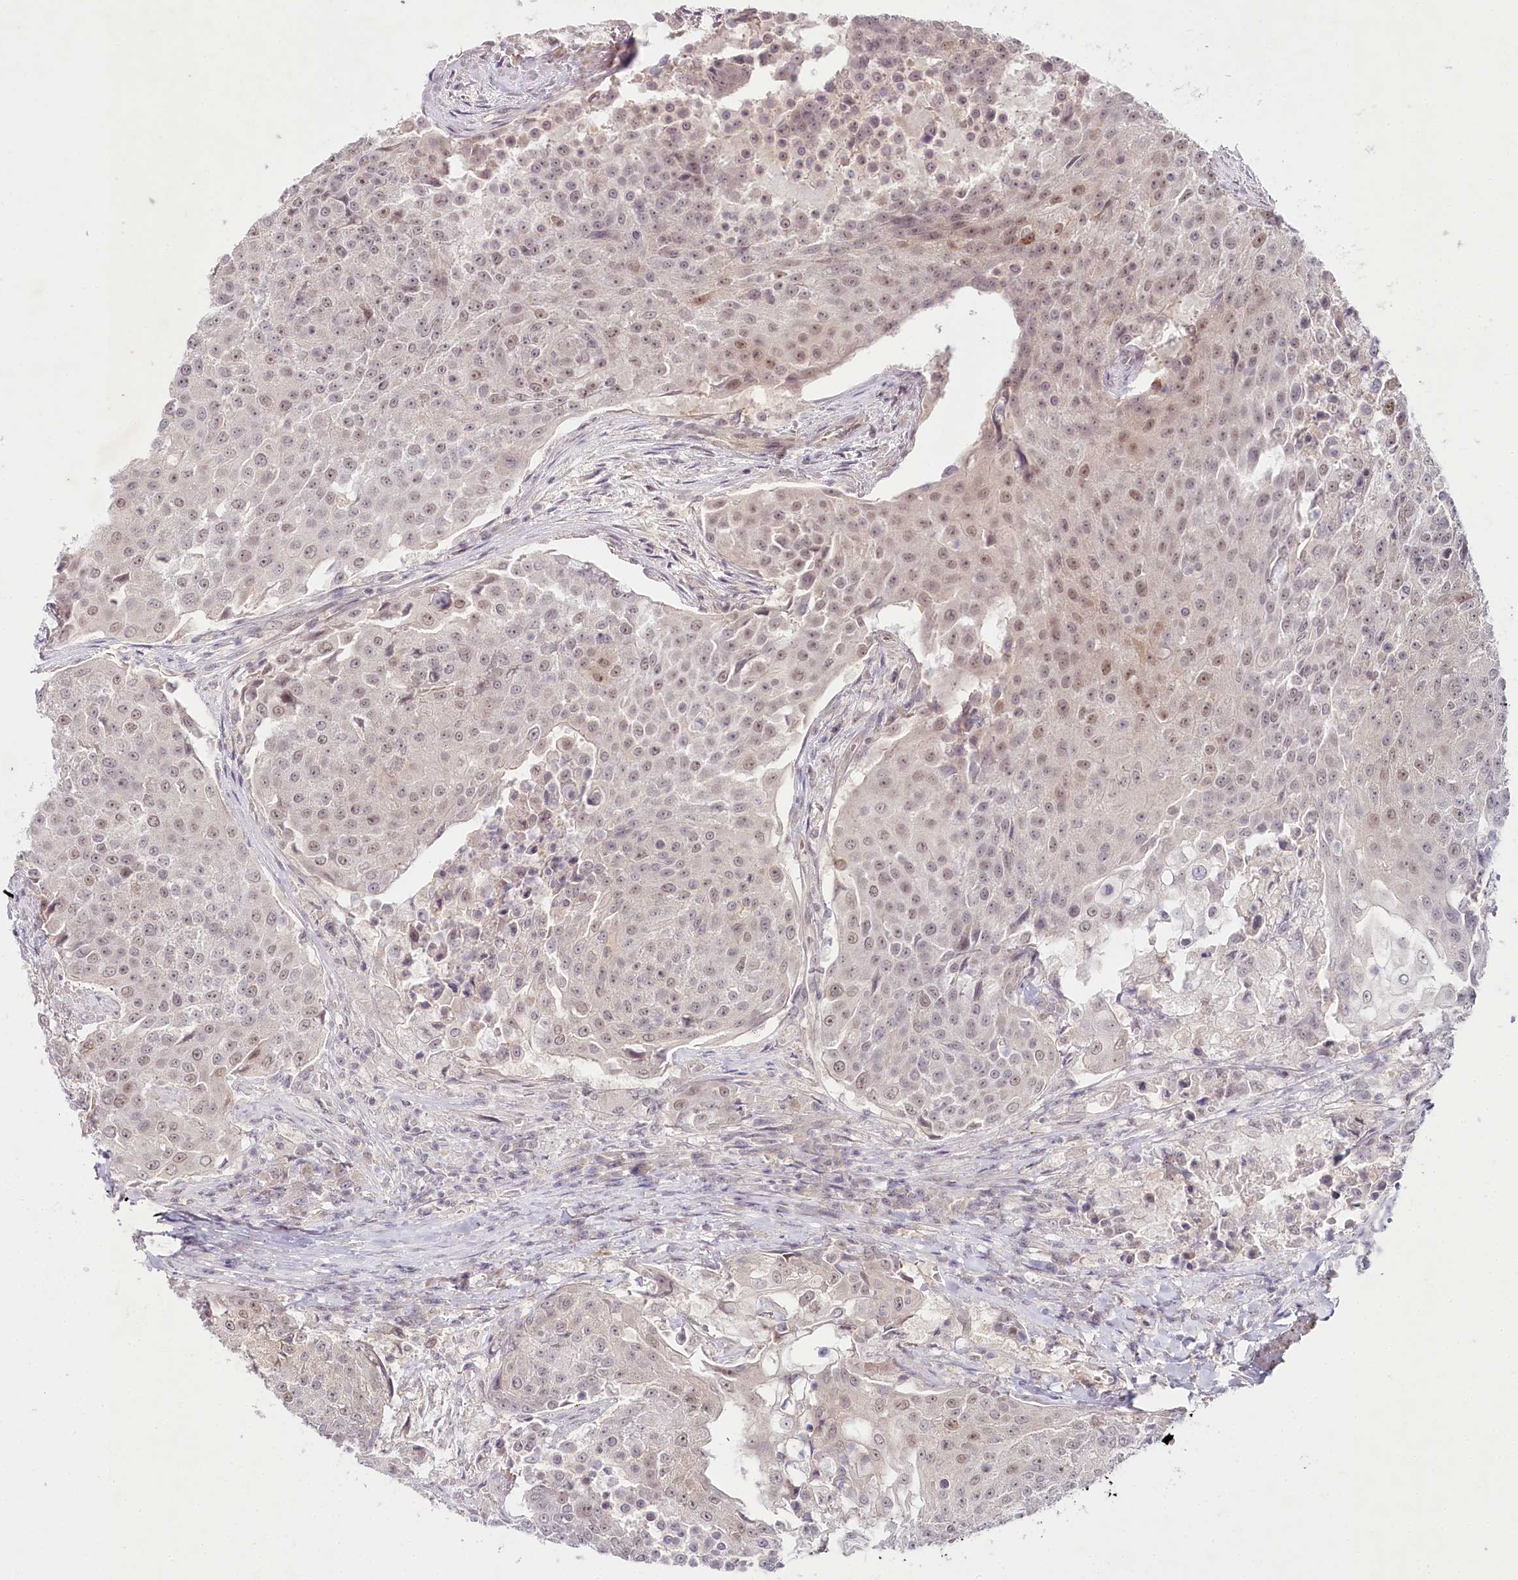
{"staining": {"intensity": "weak", "quantity": "25%-75%", "location": "nuclear"}, "tissue": "urothelial cancer", "cell_type": "Tumor cells", "image_type": "cancer", "snomed": [{"axis": "morphology", "description": "Urothelial carcinoma, High grade"}, {"axis": "topography", "description": "Urinary bladder"}], "caption": "Protein staining of urothelial cancer tissue exhibits weak nuclear staining in about 25%-75% of tumor cells.", "gene": "AMTN", "patient": {"sex": "female", "age": 63}}